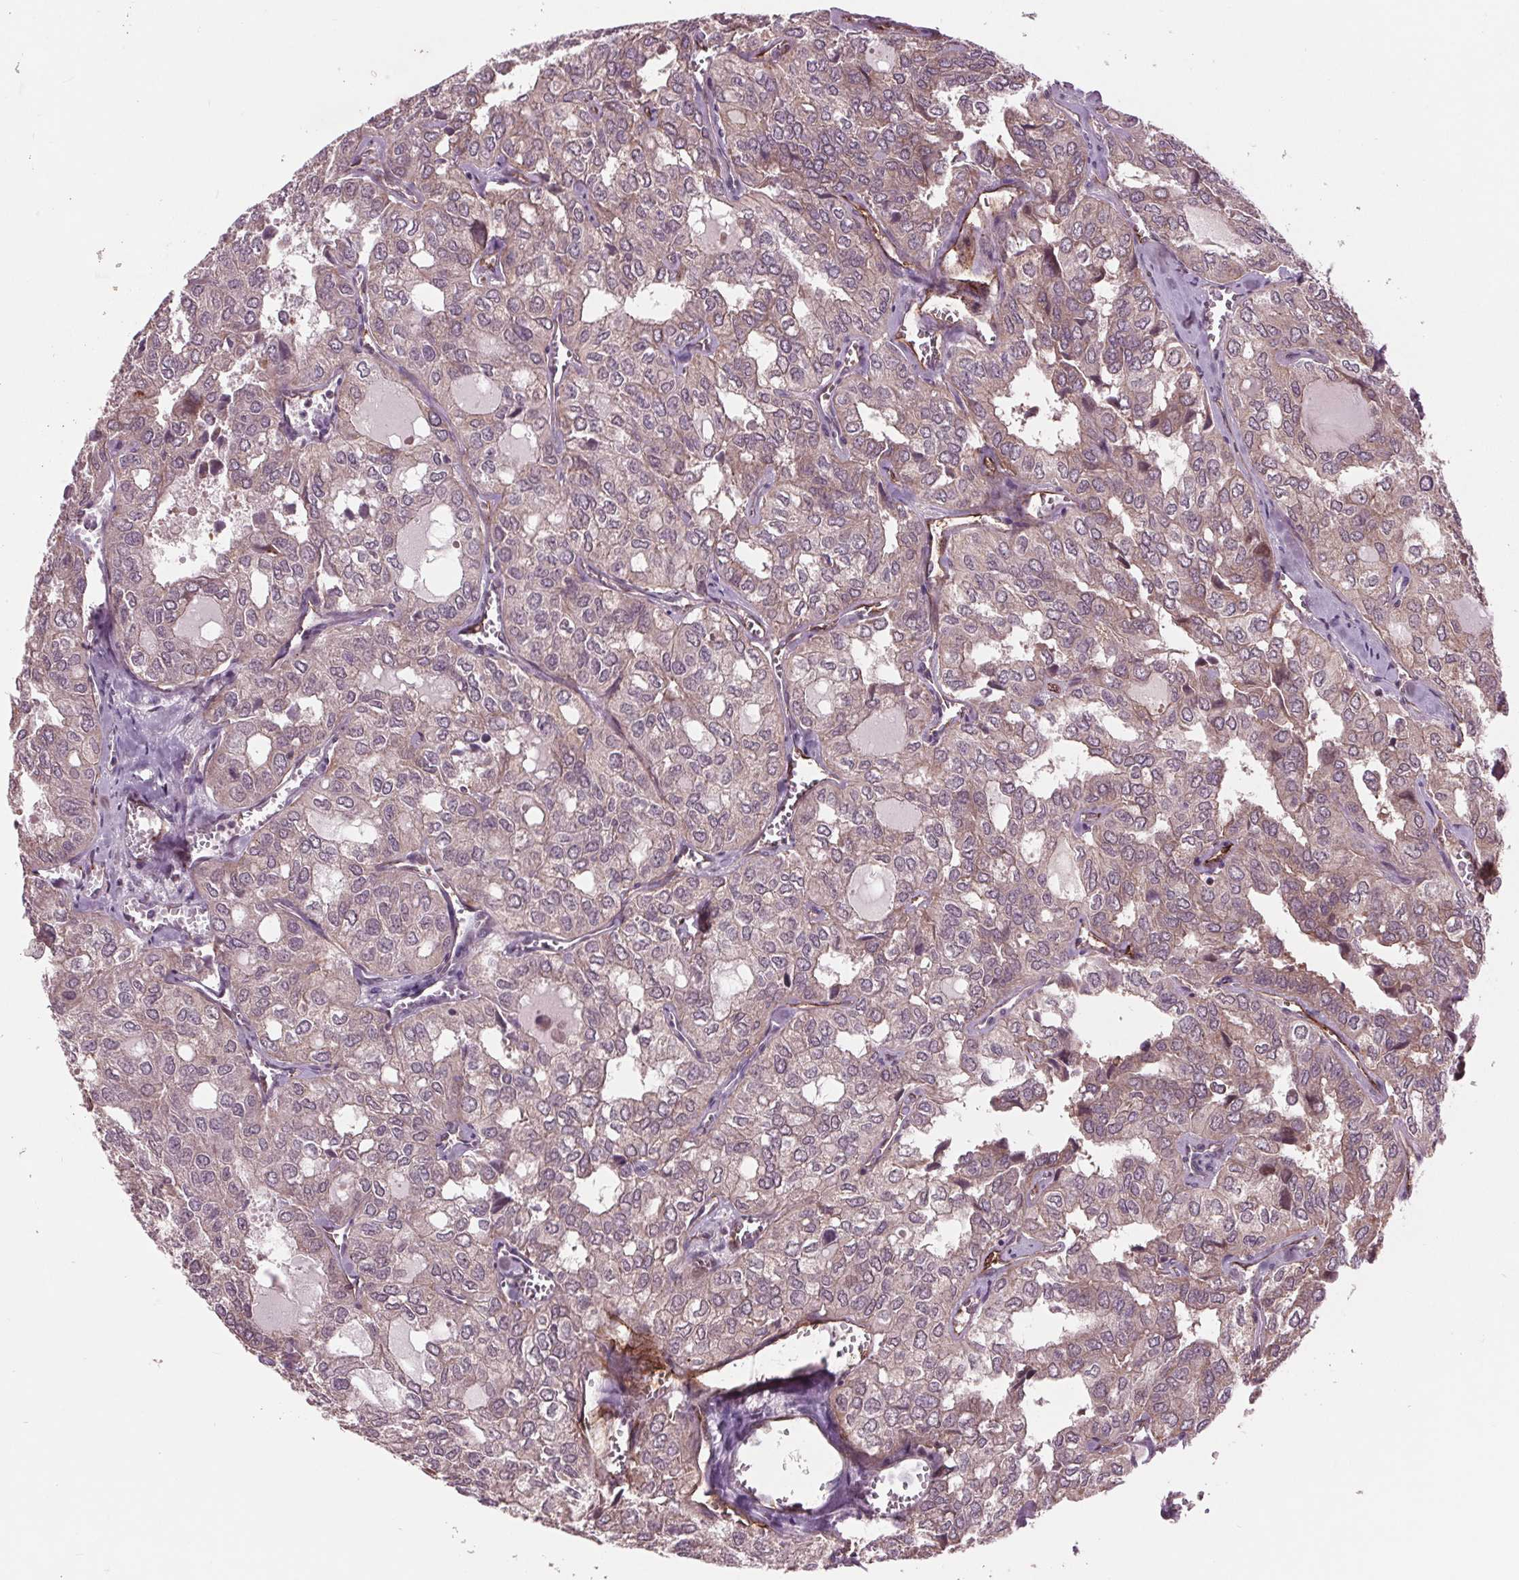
{"staining": {"intensity": "weak", "quantity": ">75%", "location": "cytoplasmic/membranous"}, "tissue": "thyroid cancer", "cell_type": "Tumor cells", "image_type": "cancer", "snomed": [{"axis": "morphology", "description": "Follicular adenoma carcinoma, NOS"}, {"axis": "topography", "description": "Thyroid gland"}], "caption": "Thyroid follicular adenoma carcinoma was stained to show a protein in brown. There is low levels of weak cytoplasmic/membranous positivity in approximately >75% of tumor cells. (brown staining indicates protein expression, while blue staining denotes nuclei).", "gene": "MAPK8", "patient": {"sex": "male", "age": 75}}